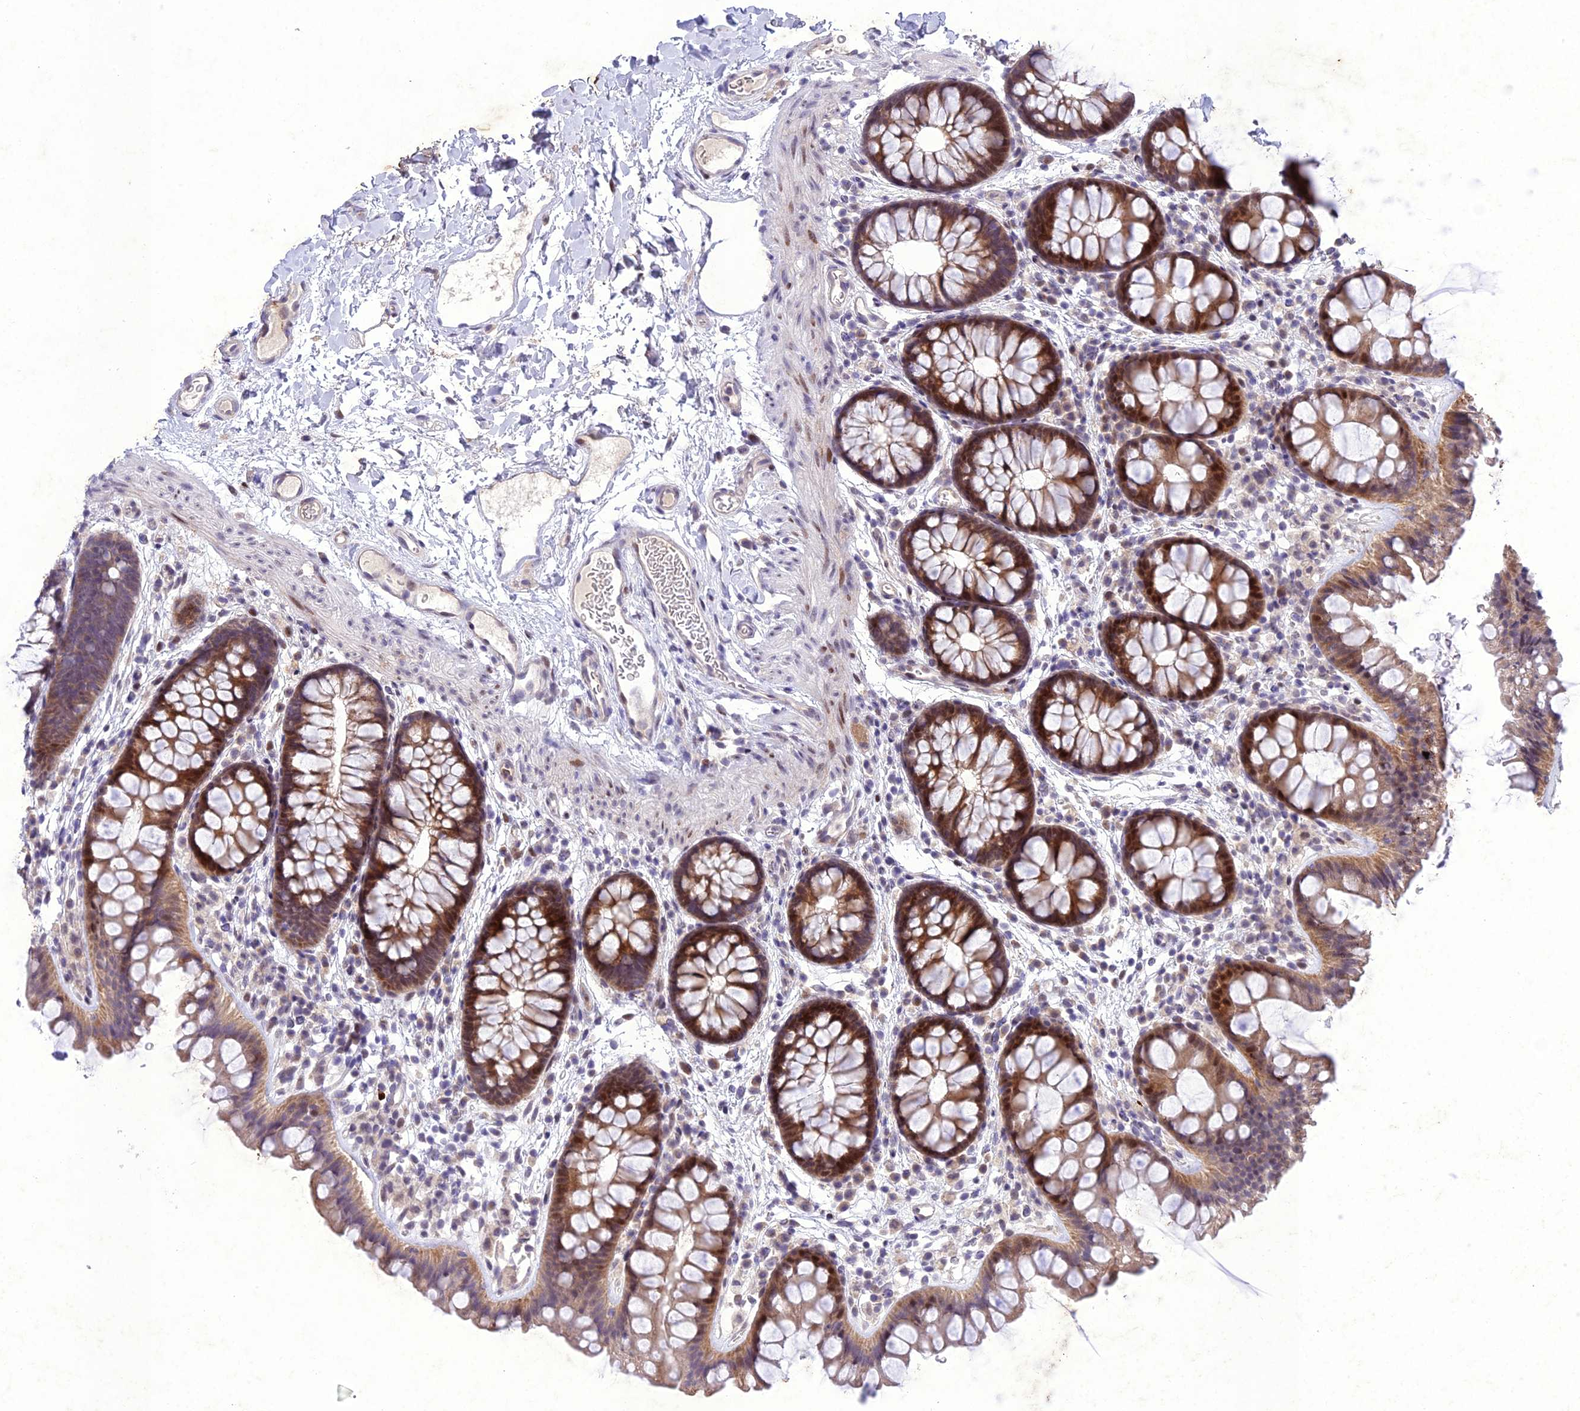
{"staining": {"intensity": "moderate", "quantity": "<25%", "location": "nuclear"}, "tissue": "colon", "cell_type": "Endothelial cells", "image_type": "normal", "snomed": [{"axis": "morphology", "description": "Normal tissue, NOS"}, {"axis": "topography", "description": "Colon"}], "caption": "Immunohistochemical staining of unremarkable human colon exhibits <25% levels of moderate nuclear protein expression in about <25% of endothelial cells.", "gene": "ANKRD52", "patient": {"sex": "female", "age": 62}}